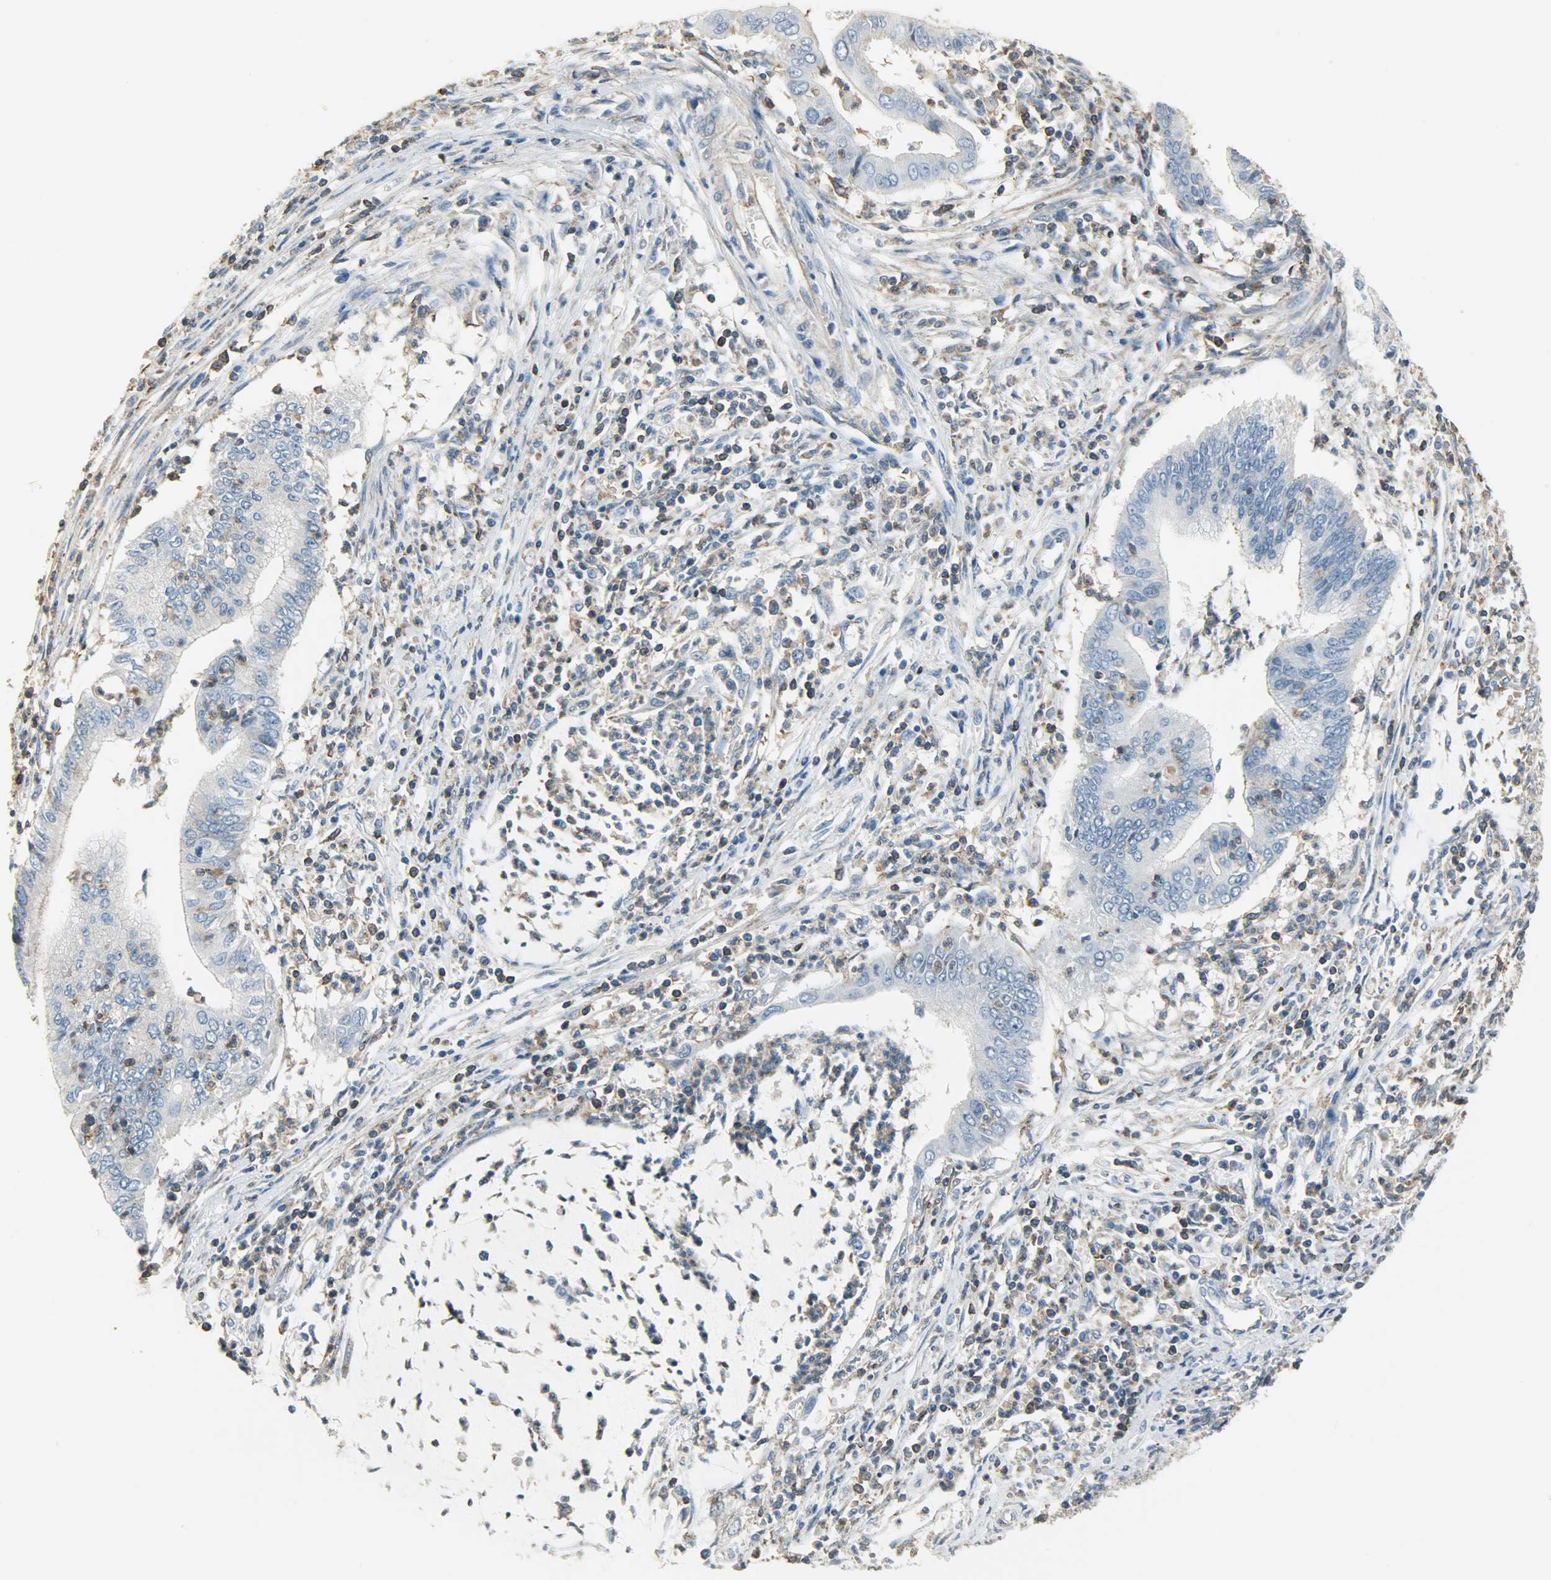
{"staining": {"intensity": "weak", "quantity": "25%-75%", "location": "cytoplasmic/membranous"}, "tissue": "cervical cancer", "cell_type": "Tumor cells", "image_type": "cancer", "snomed": [{"axis": "morphology", "description": "Adenocarcinoma, NOS"}, {"axis": "topography", "description": "Cervix"}], "caption": "An image of human cervical adenocarcinoma stained for a protein shows weak cytoplasmic/membranous brown staining in tumor cells.", "gene": "DNAJA4", "patient": {"sex": "female", "age": 36}}